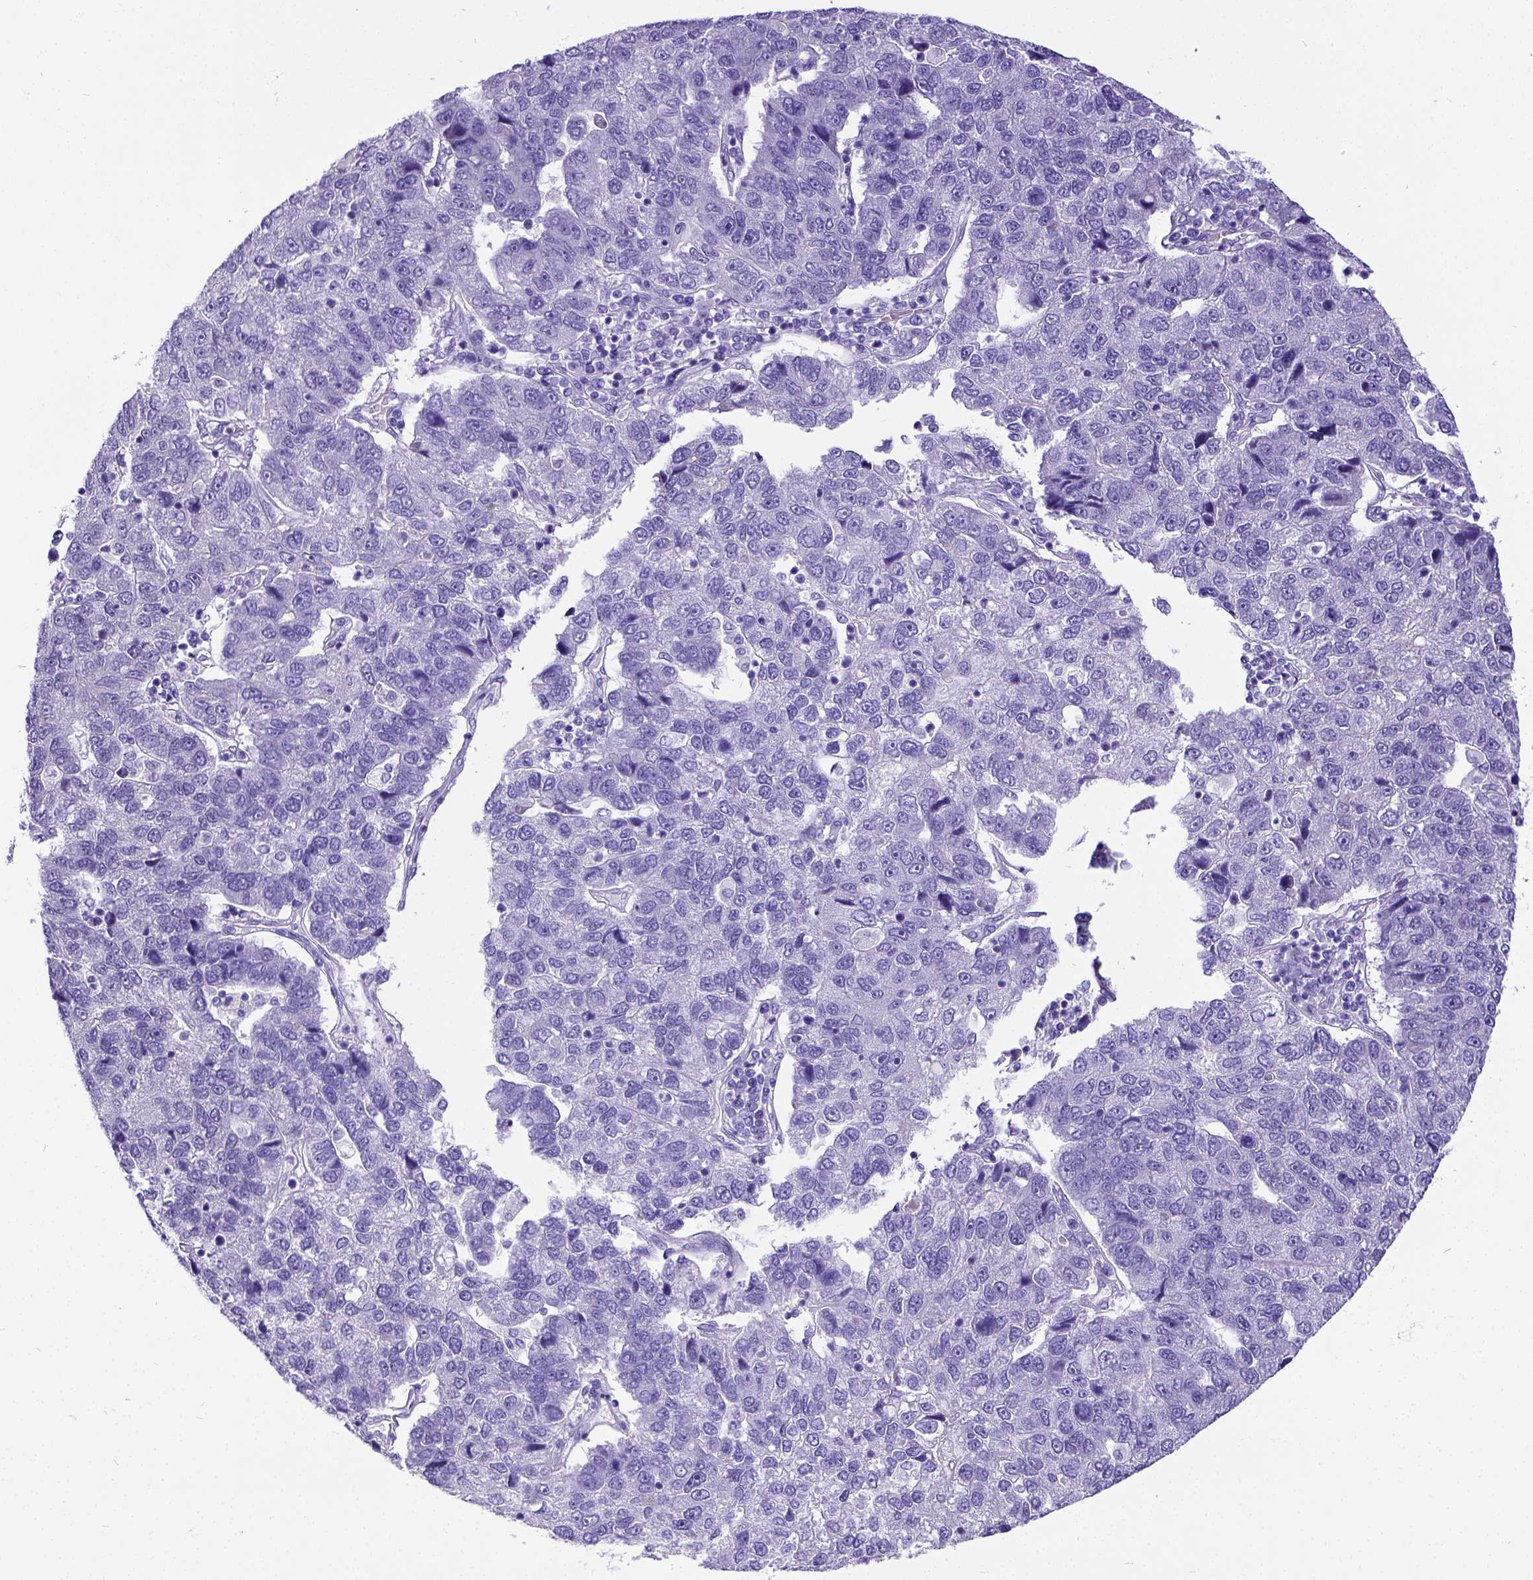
{"staining": {"intensity": "negative", "quantity": "none", "location": "none"}, "tissue": "pancreatic cancer", "cell_type": "Tumor cells", "image_type": "cancer", "snomed": [{"axis": "morphology", "description": "Adenocarcinoma, NOS"}, {"axis": "topography", "description": "Pancreas"}], "caption": "Adenocarcinoma (pancreatic) was stained to show a protein in brown. There is no significant positivity in tumor cells.", "gene": "SATB2", "patient": {"sex": "female", "age": 61}}